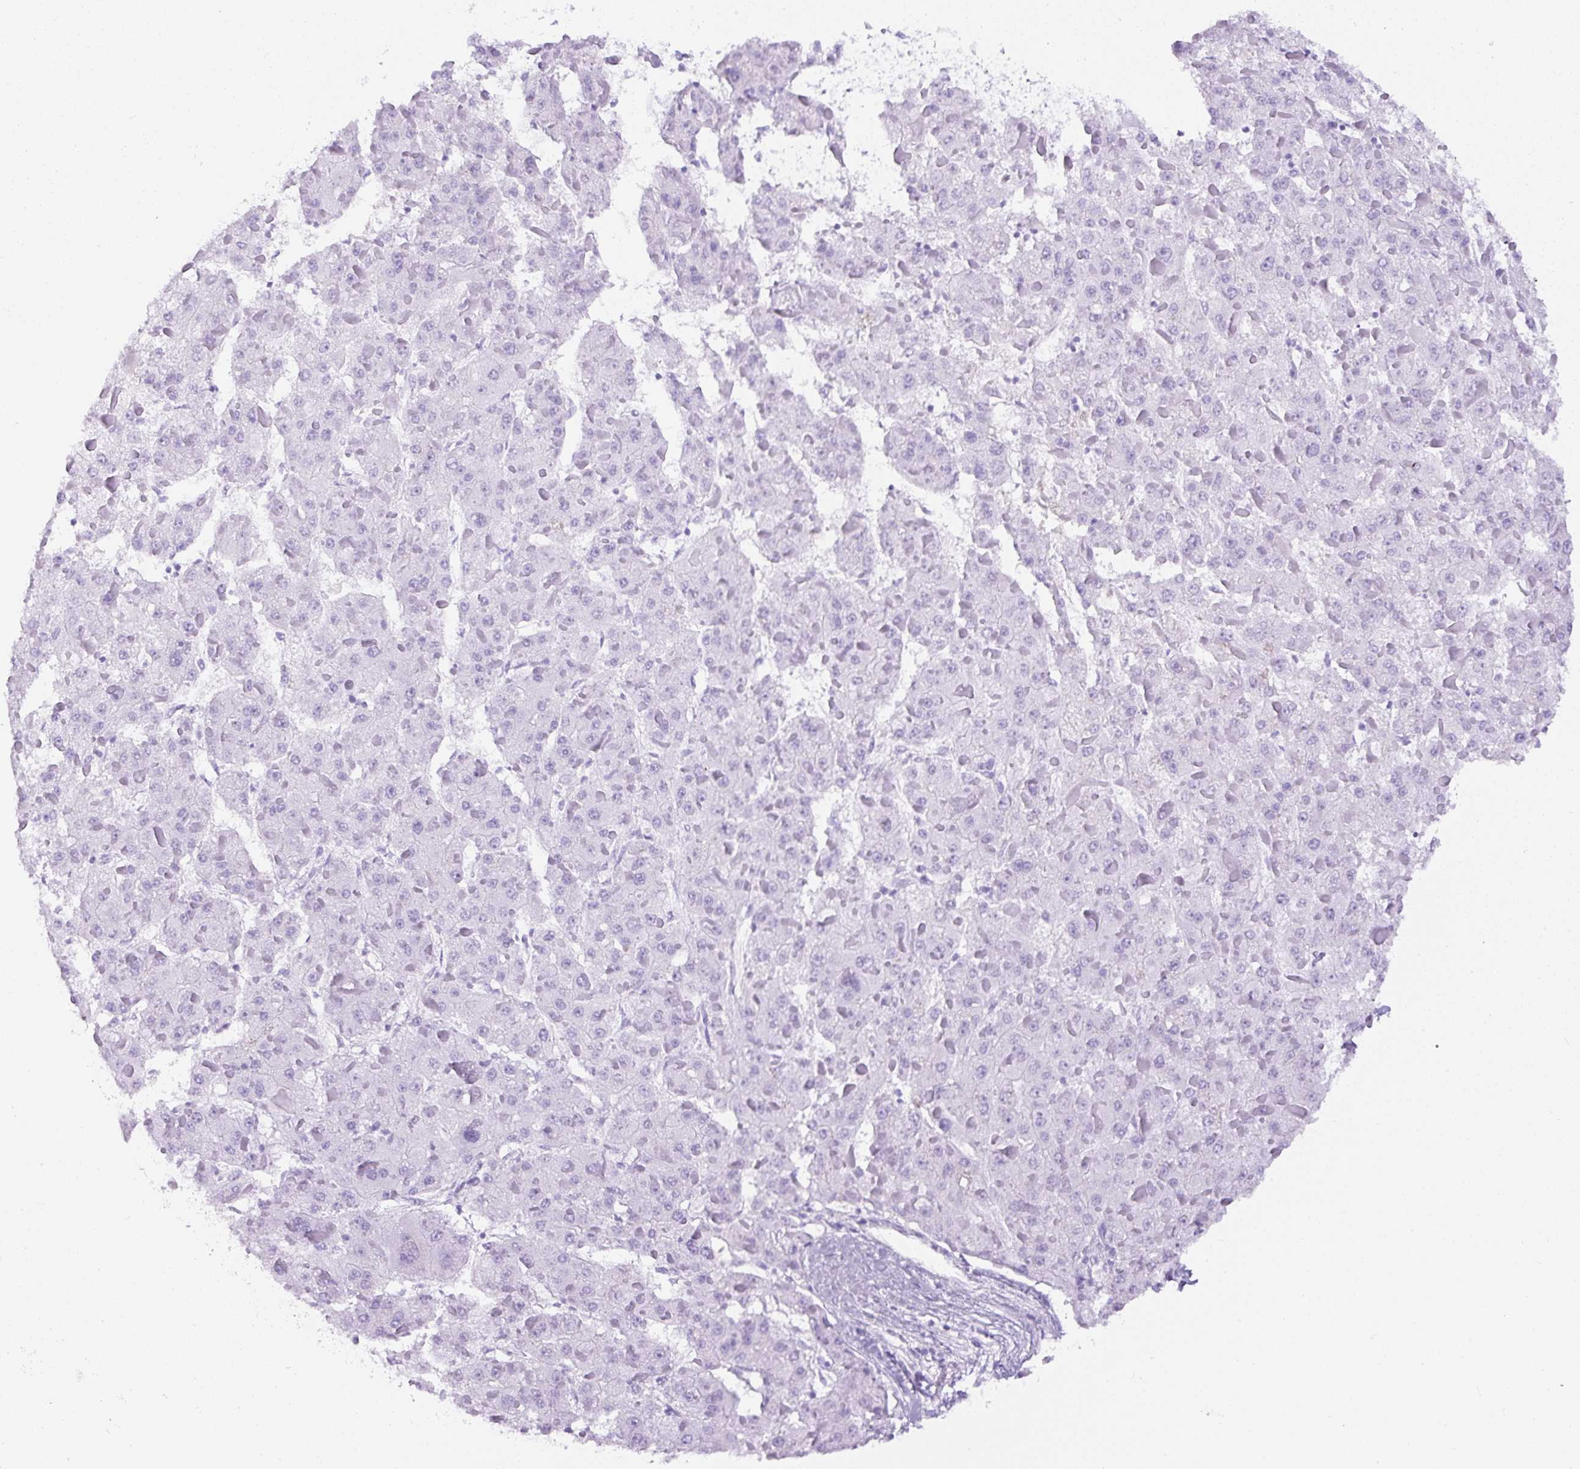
{"staining": {"intensity": "negative", "quantity": "none", "location": "none"}, "tissue": "liver cancer", "cell_type": "Tumor cells", "image_type": "cancer", "snomed": [{"axis": "morphology", "description": "Carcinoma, Hepatocellular, NOS"}, {"axis": "topography", "description": "Liver"}], "caption": "Tumor cells are negative for brown protein staining in liver cancer. (DAB IHC visualized using brightfield microscopy, high magnification).", "gene": "TMEM200B", "patient": {"sex": "female", "age": 73}}